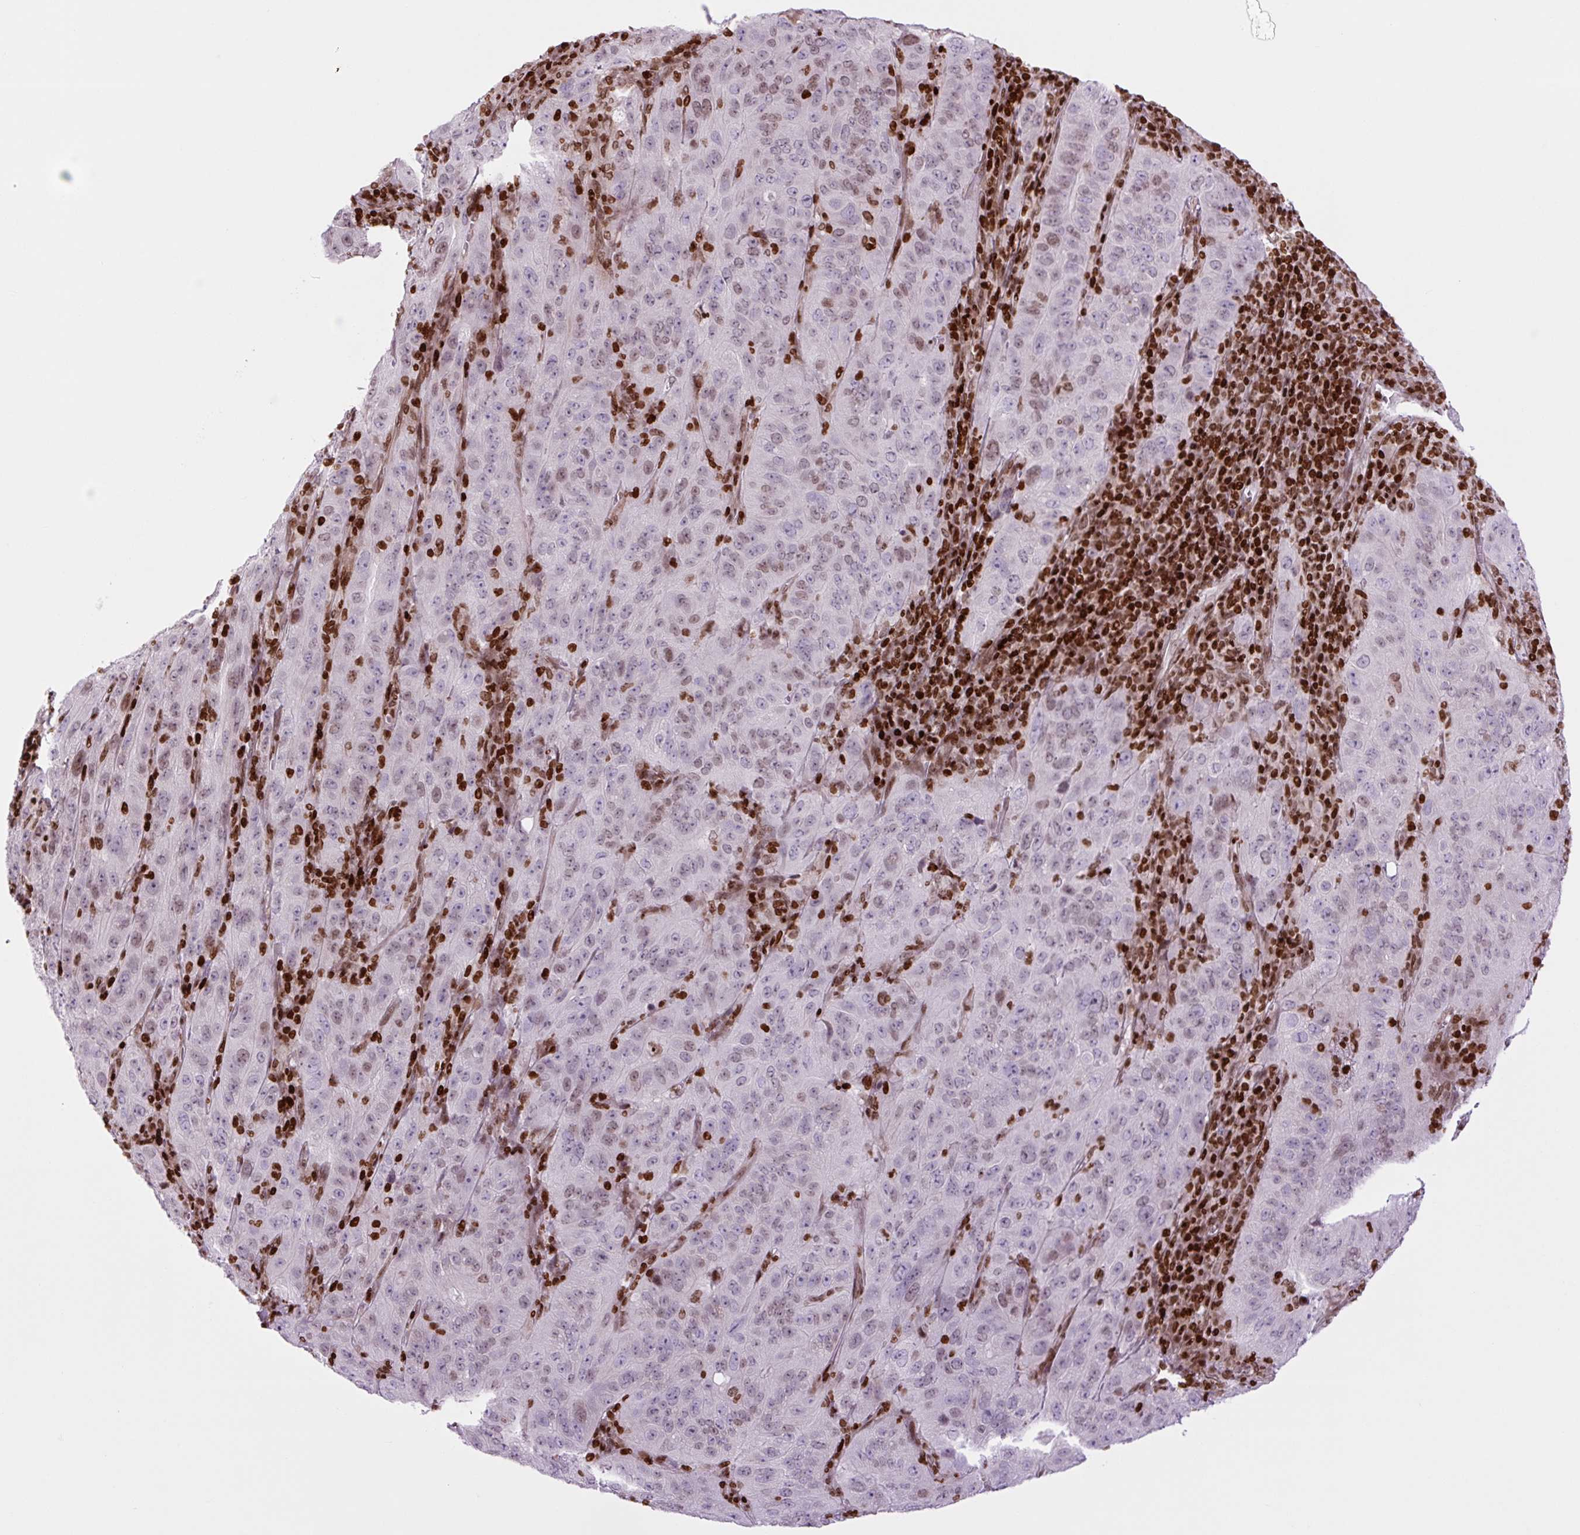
{"staining": {"intensity": "moderate", "quantity": "<25%", "location": "nuclear"}, "tissue": "pancreatic cancer", "cell_type": "Tumor cells", "image_type": "cancer", "snomed": [{"axis": "morphology", "description": "Adenocarcinoma, NOS"}, {"axis": "topography", "description": "Pancreas"}], "caption": "Immunohistochemistry (IHC) histopathology image of neoplastic tissue: human pancreatic cancer (adenocarcinoma) stained using immunohistochemistry (IHC) displays low levels of moderate protein expression localized specifically in the nuclear of tumor cells, appearing as a nuclear brown color.", "gene": "H1-3", "patient": {"sex": "male", "age": 63}}